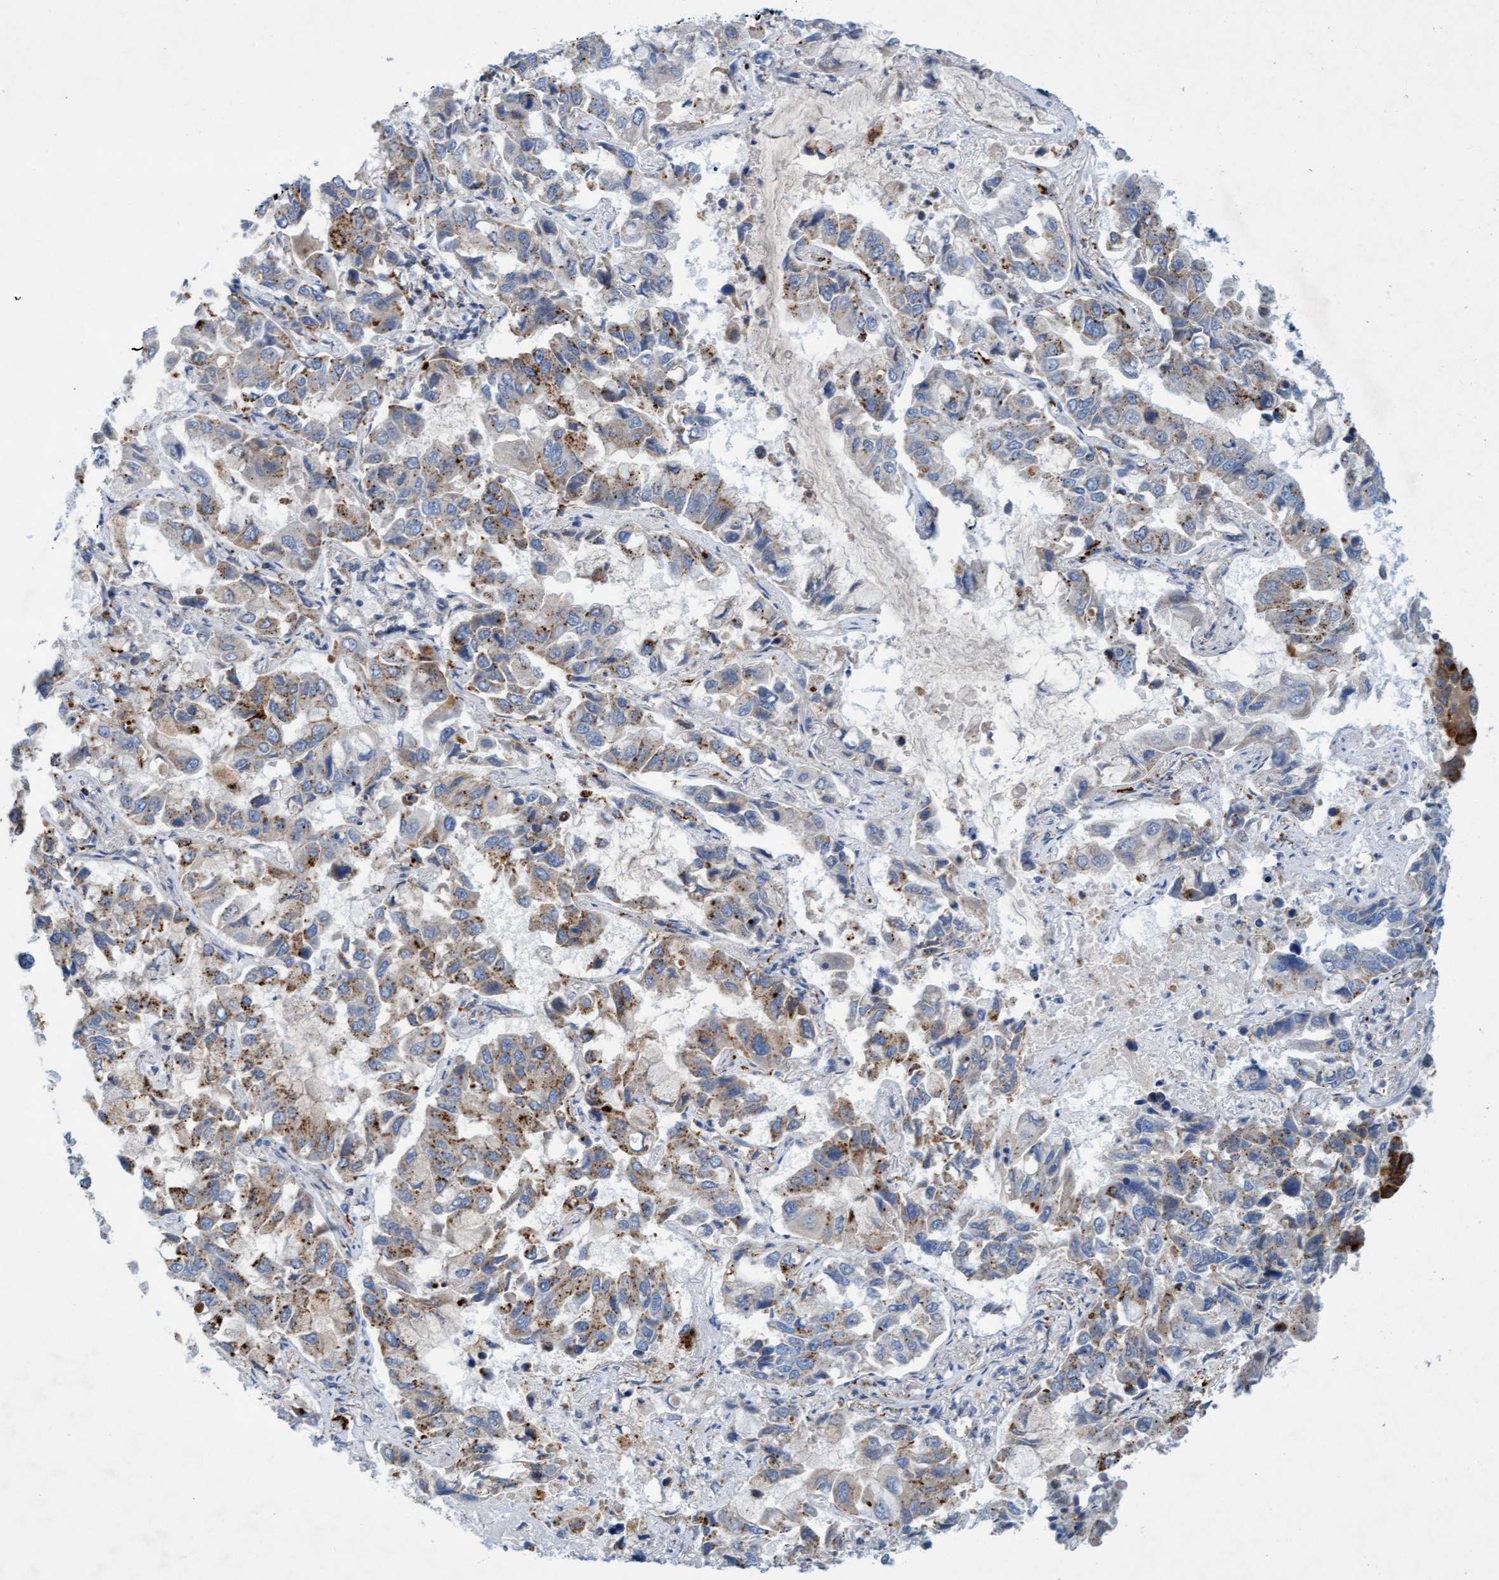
{"staining": {"intensity": "moderate", "quantity": "25%-75%", "location": "cytoplasmic/membranous"}, "tissue": "lung cancer", "cell_type": "Tumor cells", "image_type": "cancer", "snomed": [{"axis": "morphology", "description": "Adenocarcinoma, NOS"}, {"axis": "topography", "description": "Lung"}], "caption": "Lung cancer (adenocarcinoma) stained for a protein demonstrates moderate cytoplasmic/membranous positivity in tumor cells. (IHC, brightfield microscopy, high magnification).", "gene": "SGSH", "patient": {"sex": "male", "age": 64}}